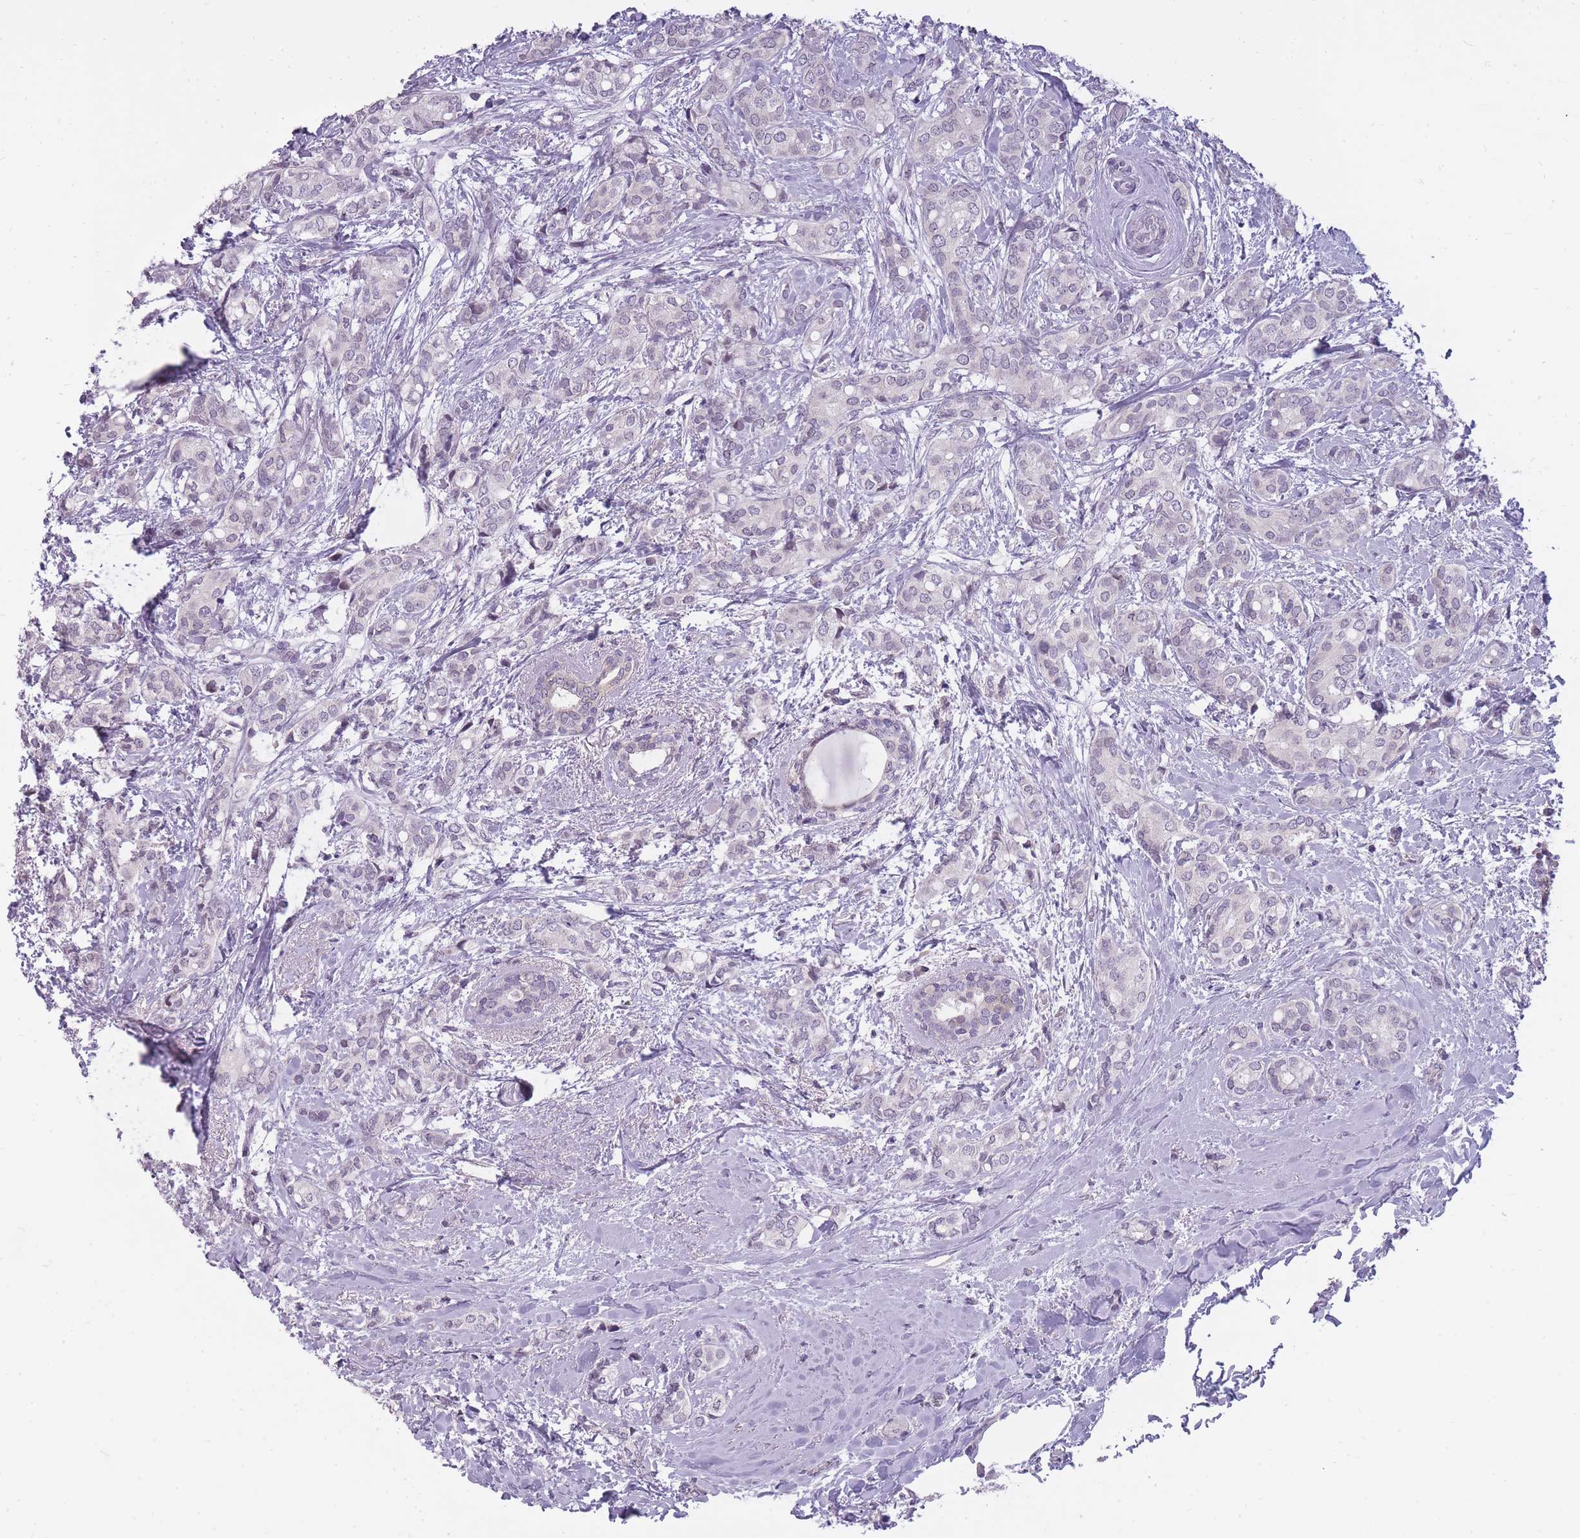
{"staining": {"intensity": "negative", "quantity": "none", "location": "none"}, "tissue": "breast cancer", "cell_type": "Tumor cells", "image_type": "cancer", "snomed": [{"axis": "morphology", "description": "Duct carcinoma"}, {"axis": "topography", "description": "Breast"}], "caption": "The photomicrograph shows no staining of tumor cells in invasive ductal carcinoma (breast).", "gene": "POMZP3", "patient": {"sex": "female", "age": 73}}